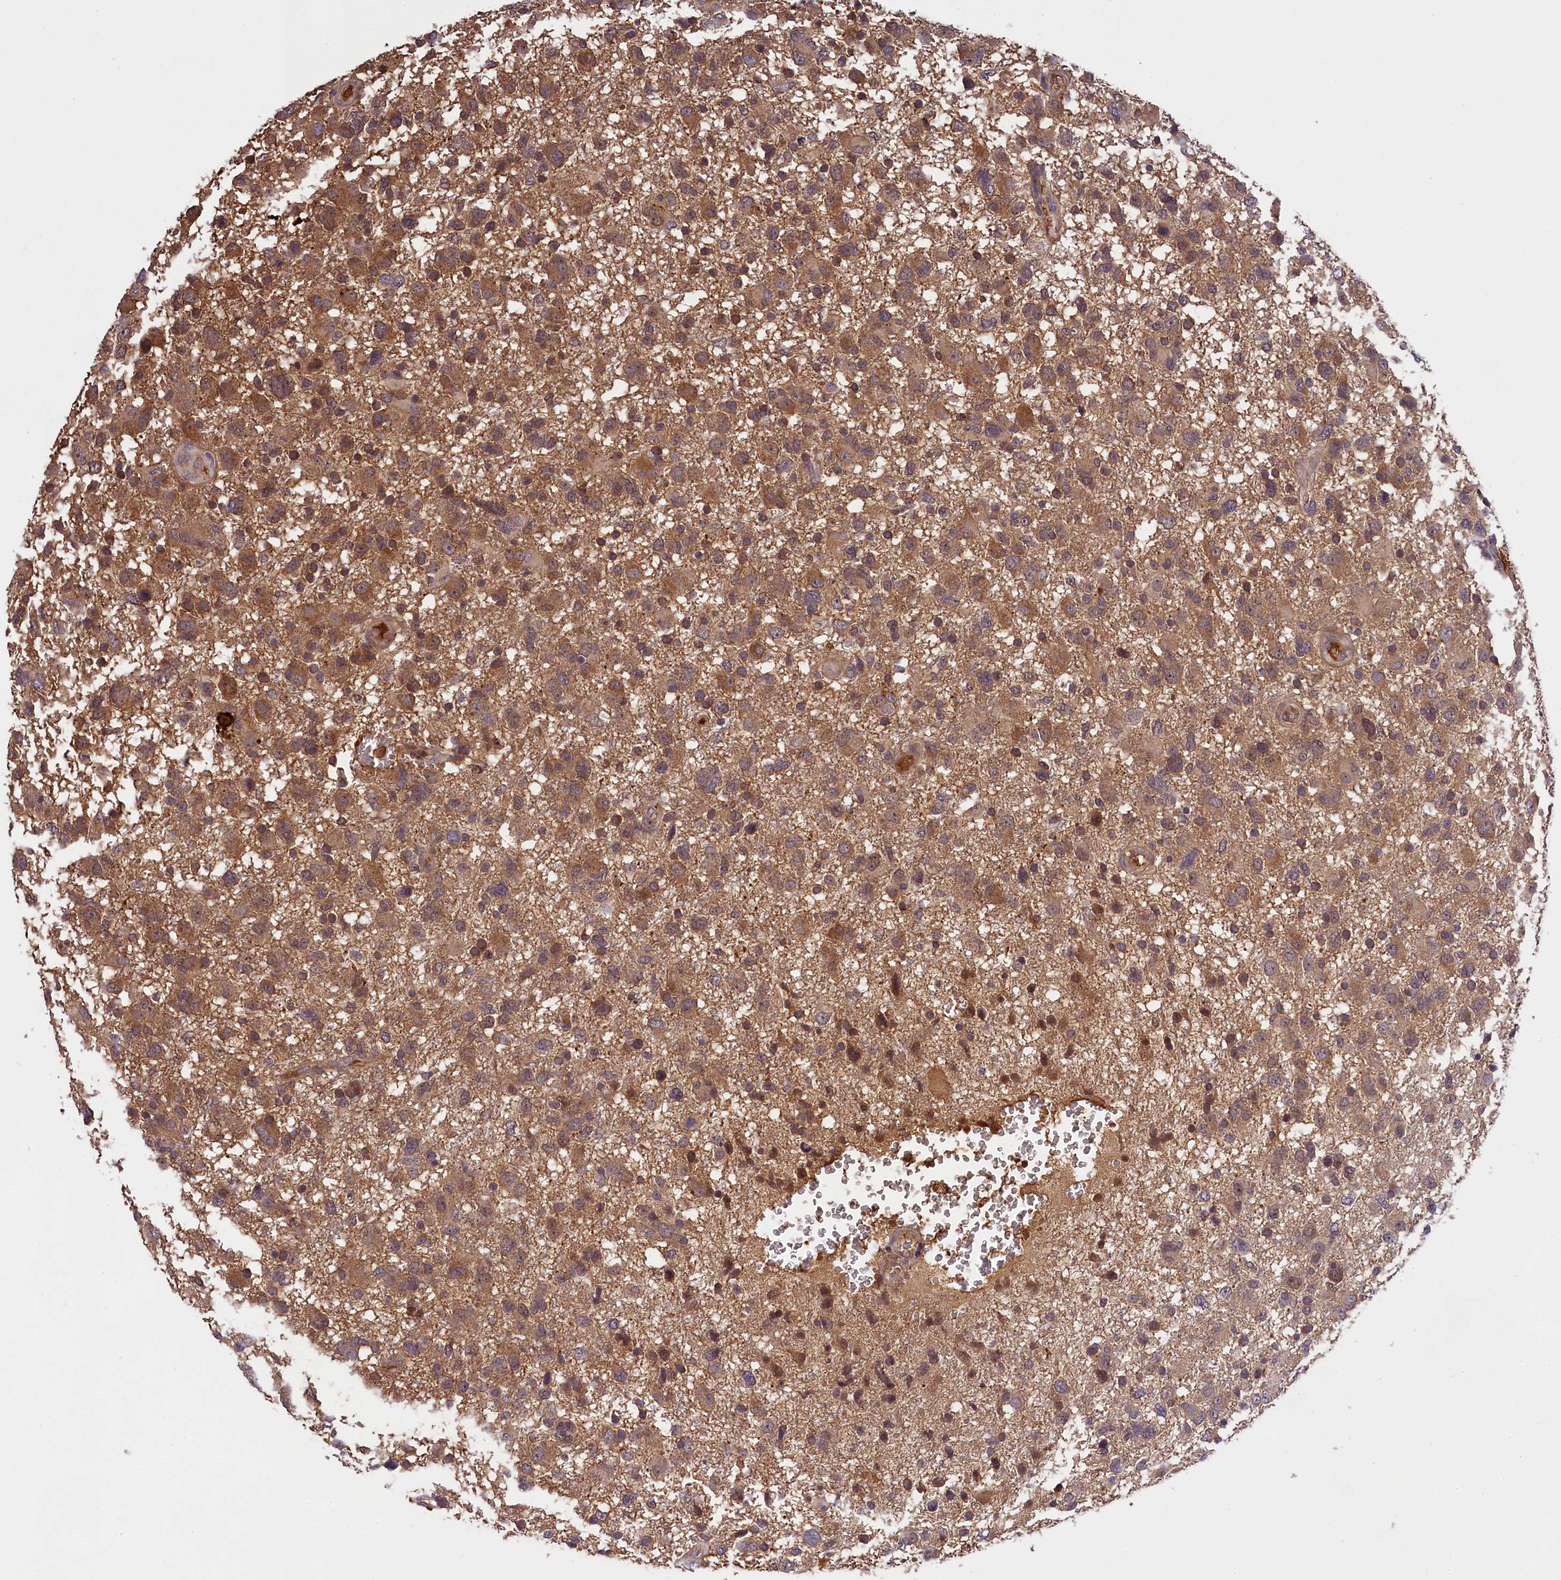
{"staining": {"intensity": "moderate", "quantity": ">75%", "location": "cytoplasmic/membranous"}, "tissue": "glioma", "cell_type": "Tumor cells", "image_type": "cancer", "snomed": [{"axis": "morphology", "description": "Glioma, malignant, High grade"}, {"axis": "topography", "description": "Brain"}], "caption": "Immunohistochemical staining of malignant glioma (high-grade) demonstrates medium levels of moderate cytoplasmic/membranous positivity in about >75% of tumor cells. The staining was performed using DAB, with brown indicating positive protein expression. Nuclei are stained blue with hematoxylin.", "gene": "PHAF1", "patient": {"sex": "male", "age": 61}}